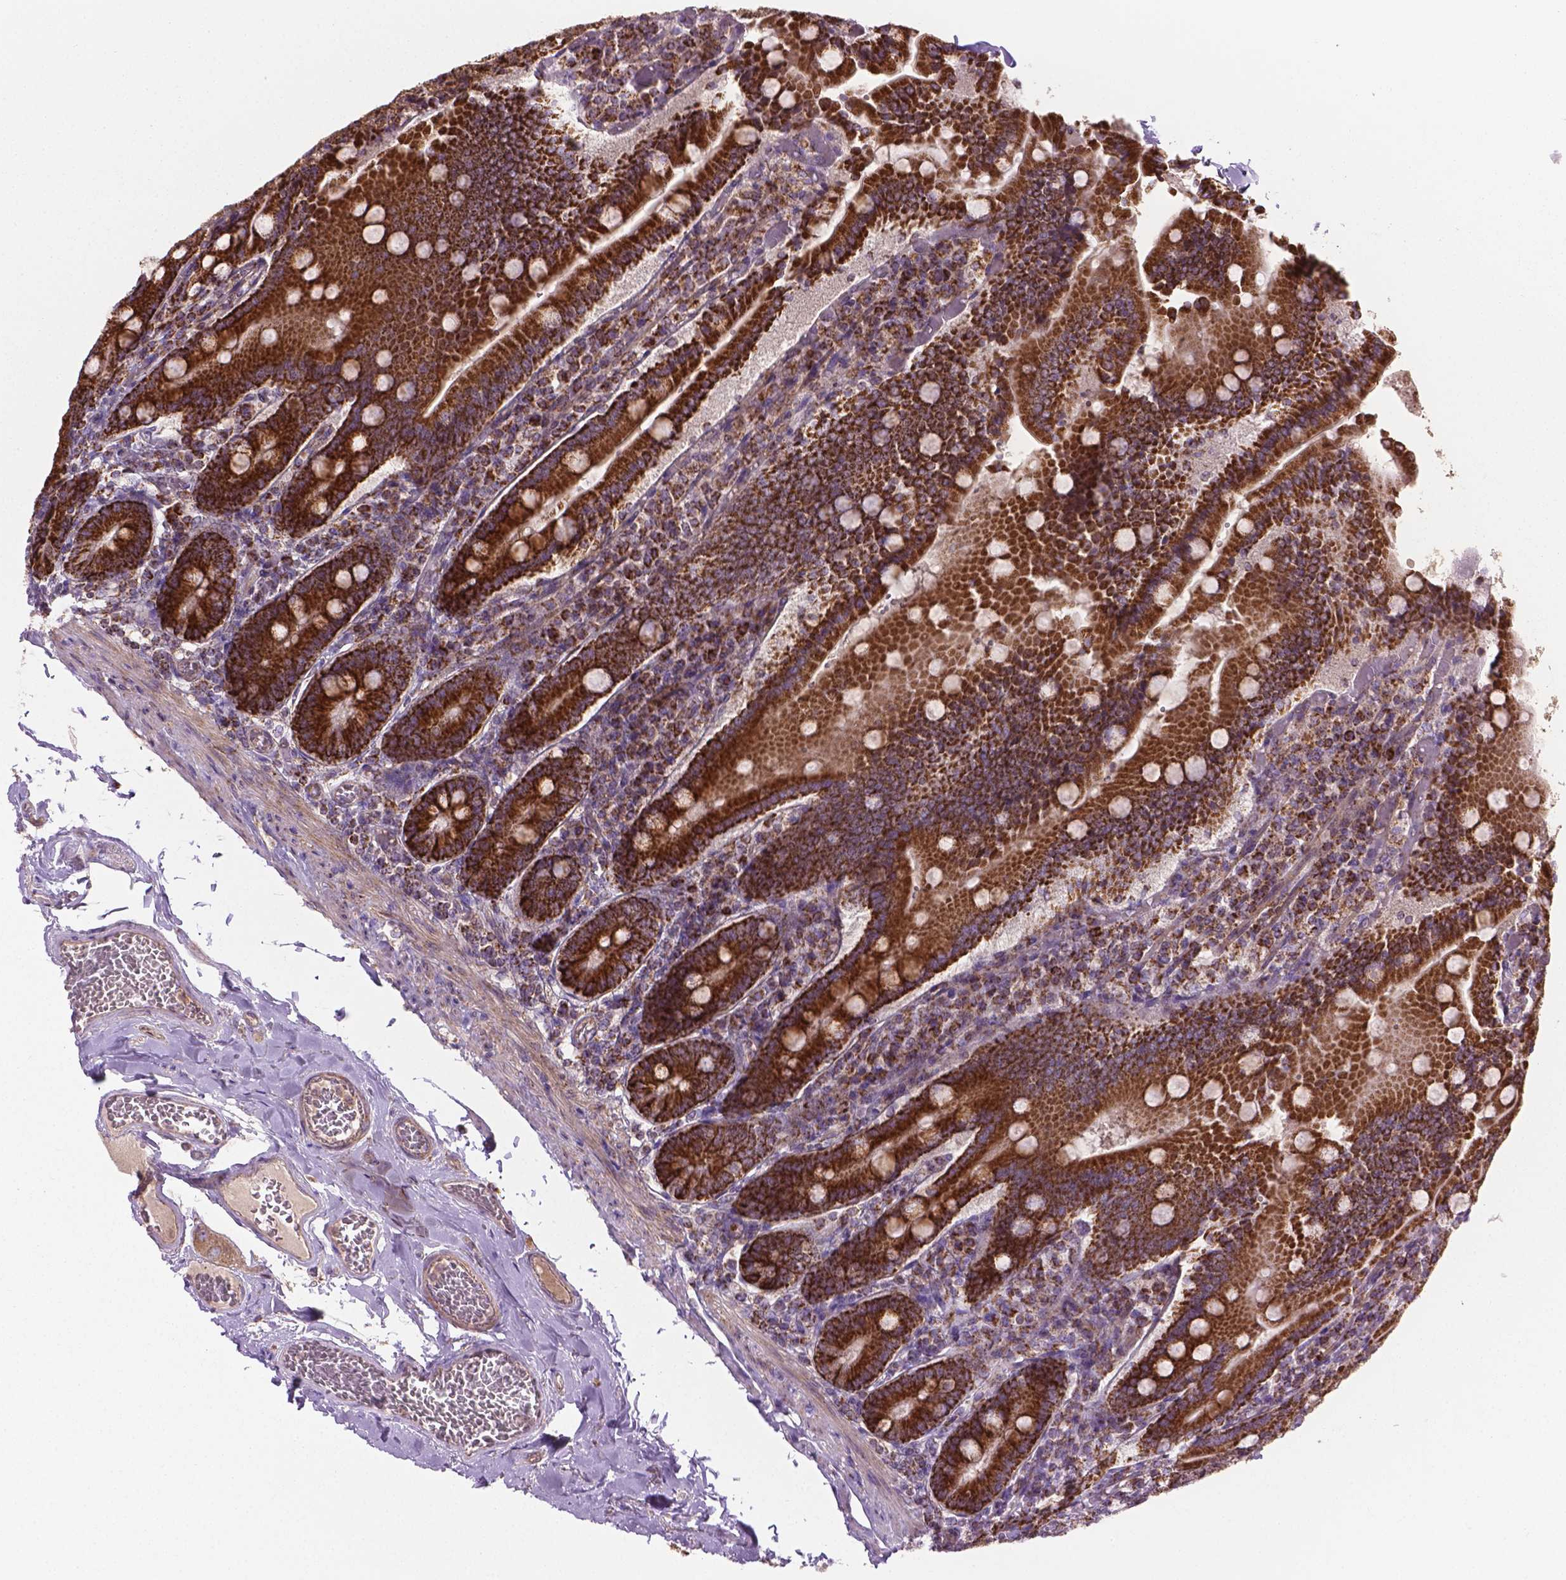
{"staining": {"intensity": "strong", "quantity": ">75%", "location": "cytoplasmic/membranous"}, "tissue": "duodenum", "cell_type": "Glandular cells", "image_type": "normal", "snomed": [{"axis": "morphology", "description": "Normal tissue, NOS"}, {"axis": "topography", "description": "Duodenum"}], "caption": "This is a histology image of immunohistochemistry (IHC) staining of unremarkable duodenum, which shows strong positivity in the cytoplasmic/membranous of glandular cells.", "gene": "PIBF1", "patient": {"sex": "female", "age": 62}}